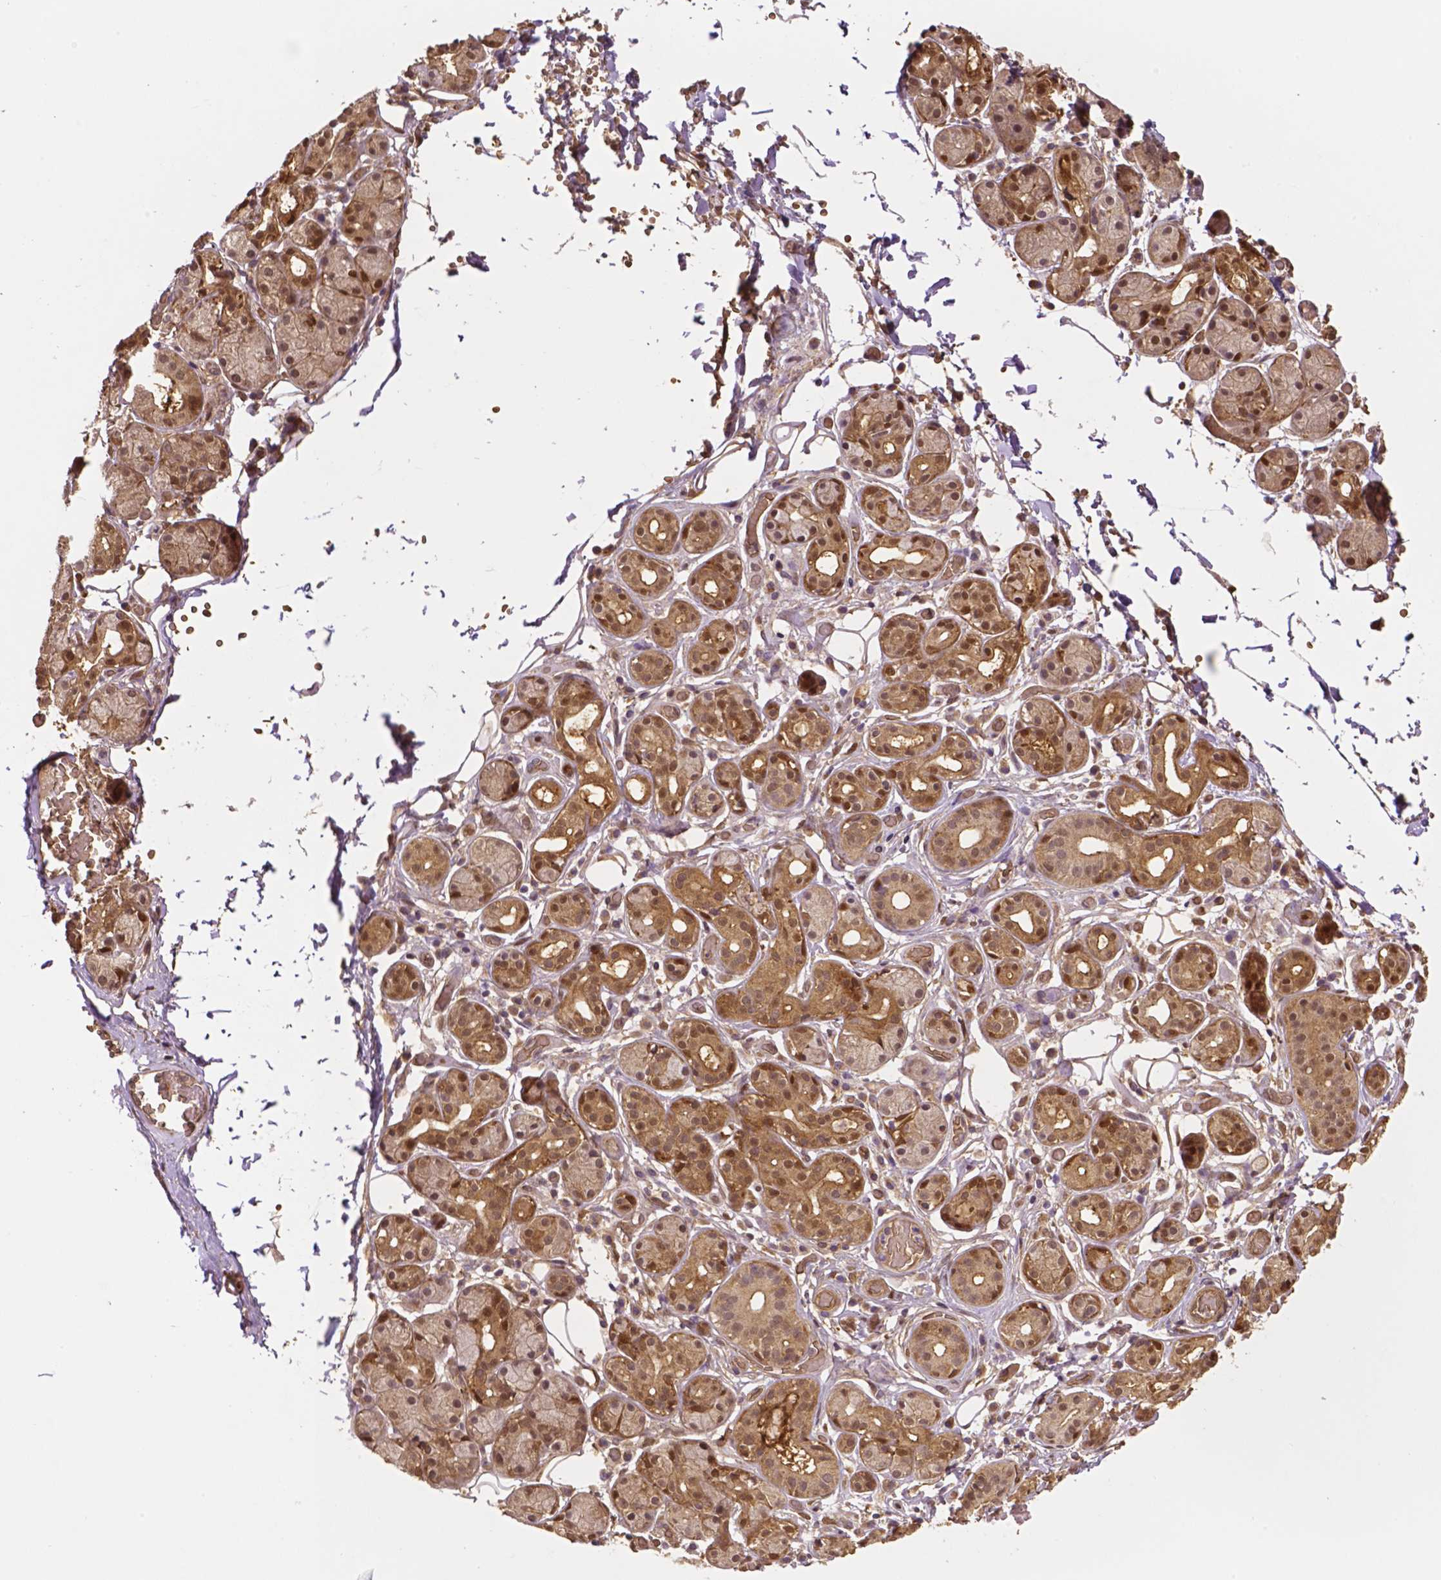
{"staining": {"intensity": "moderate", "quantity": "<25%", "location": "cytoplasmic/membranous,nuclear"}, "tissue": "salivary gland", "cell_type": "Glandular cells", "image_type": "normal", "snomed": [{"axis": "morphology", "description": "Normal tissue, NOS"}, {"axis": "topography", "description": "Salivary gland"}, {"axis": "topography", "description": "Peripheral nerve tissue"}], "caption": "IHC of normal human salivary gland demonstrates low levels of moderate cytoplasmic/membranous,nuclear positivity in approximately <25% of glandular cells.", "gene": "YAP1", "patient": {"sex": "male", "age": 71}}